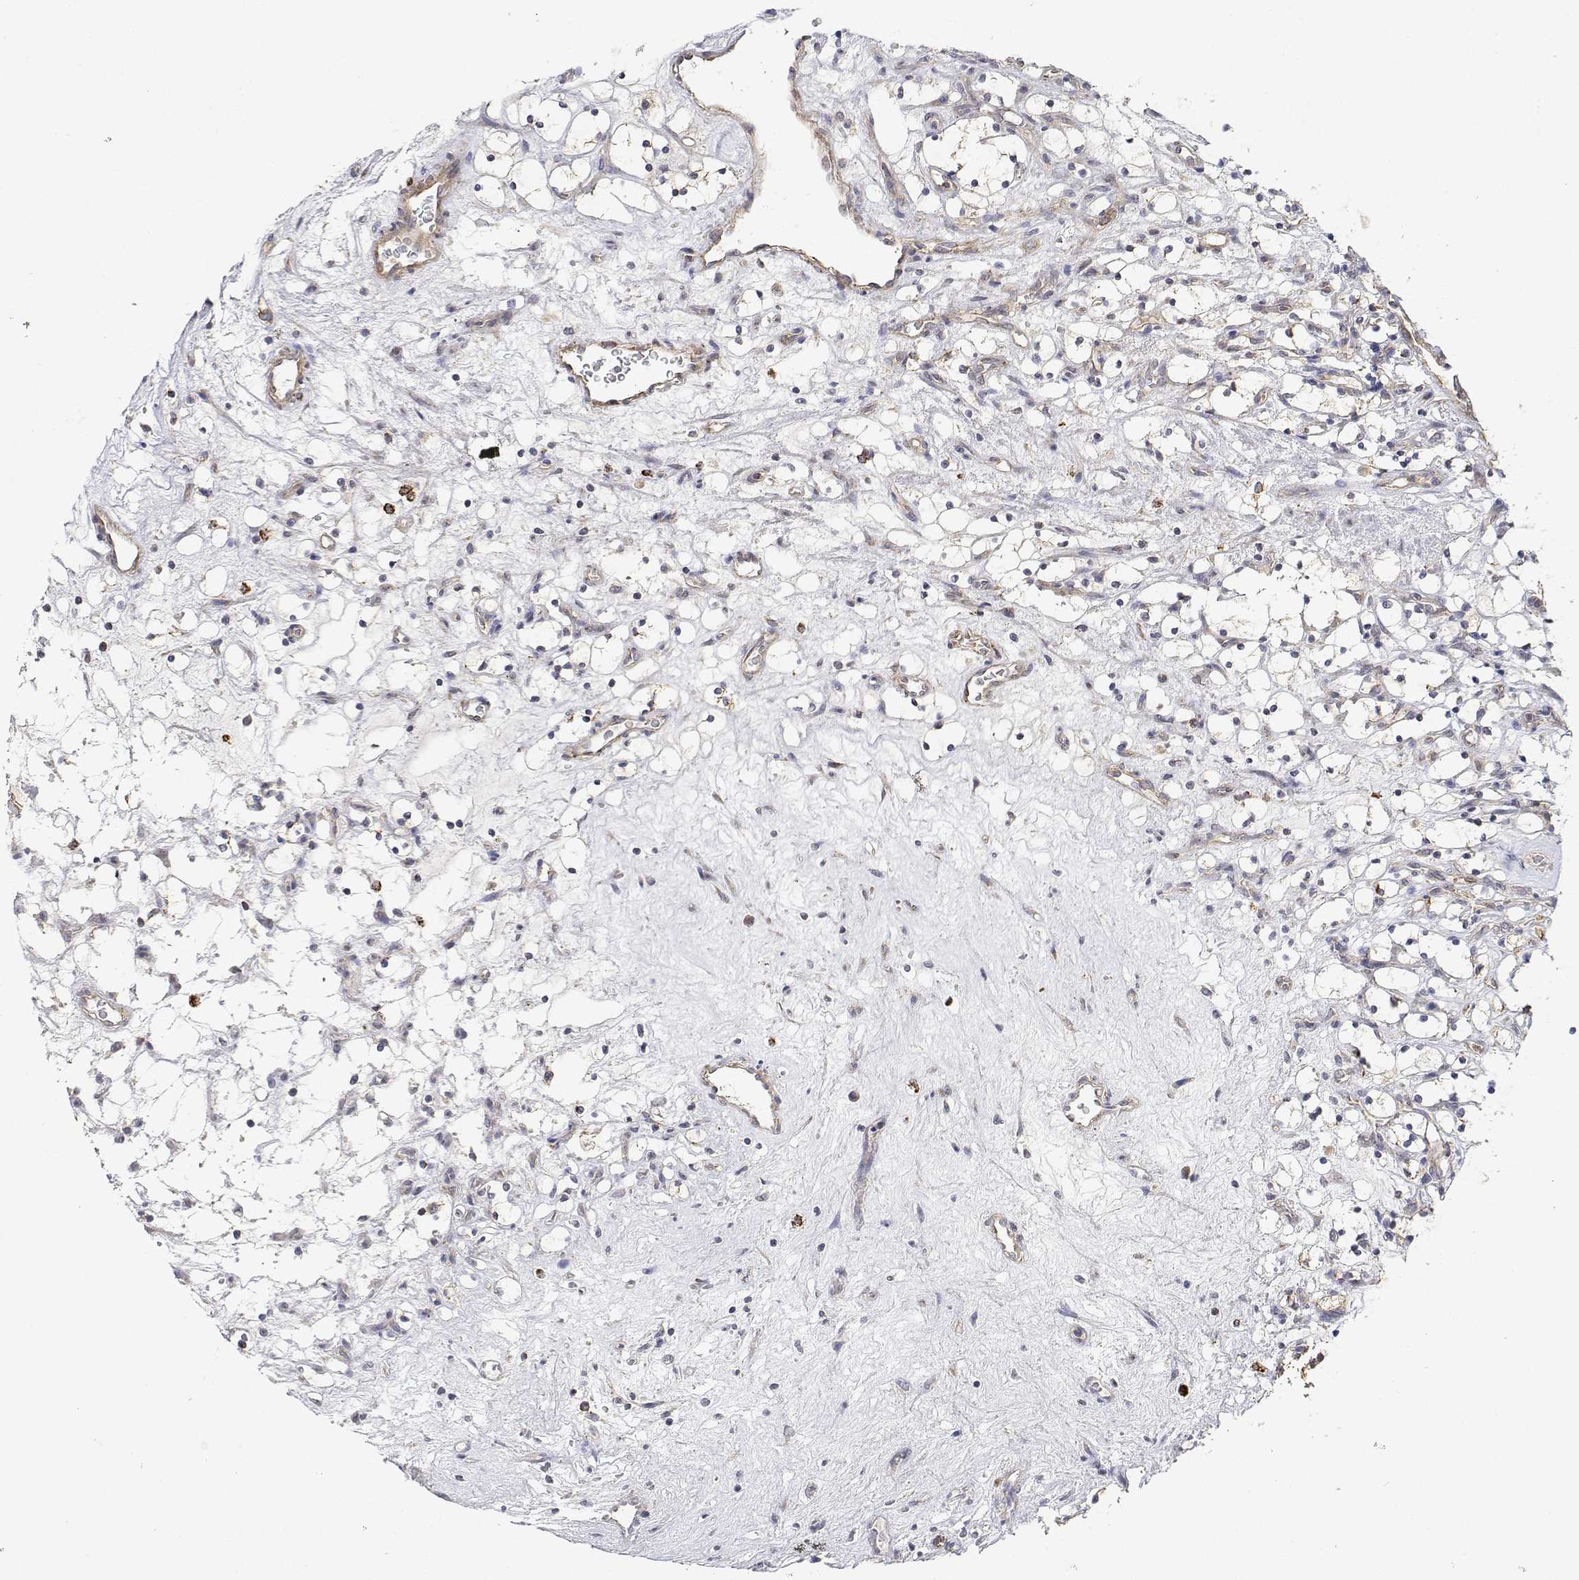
{"staining": {"intensity": "weak", "quantity": "<25%", "location": "cytoplasmic/membranous"}, "tissue": "renal cancer", "cell_type": "Tumor cells", "image_type": "cancer", "snomed": [{"axis": "morphology", "description": "Adenocarcinoma, NOS"}, {"axis": "topography", "description": "Kidney"}], "caption": "IHC image of neoplastic tissue: renal cancer stained with DAB (3,3'-diaminobenzidine) demonstrates no significant protein positivity in tumor cells.", "gene": "LONRF3", "patient": {"sex": "female", "age": 69}}